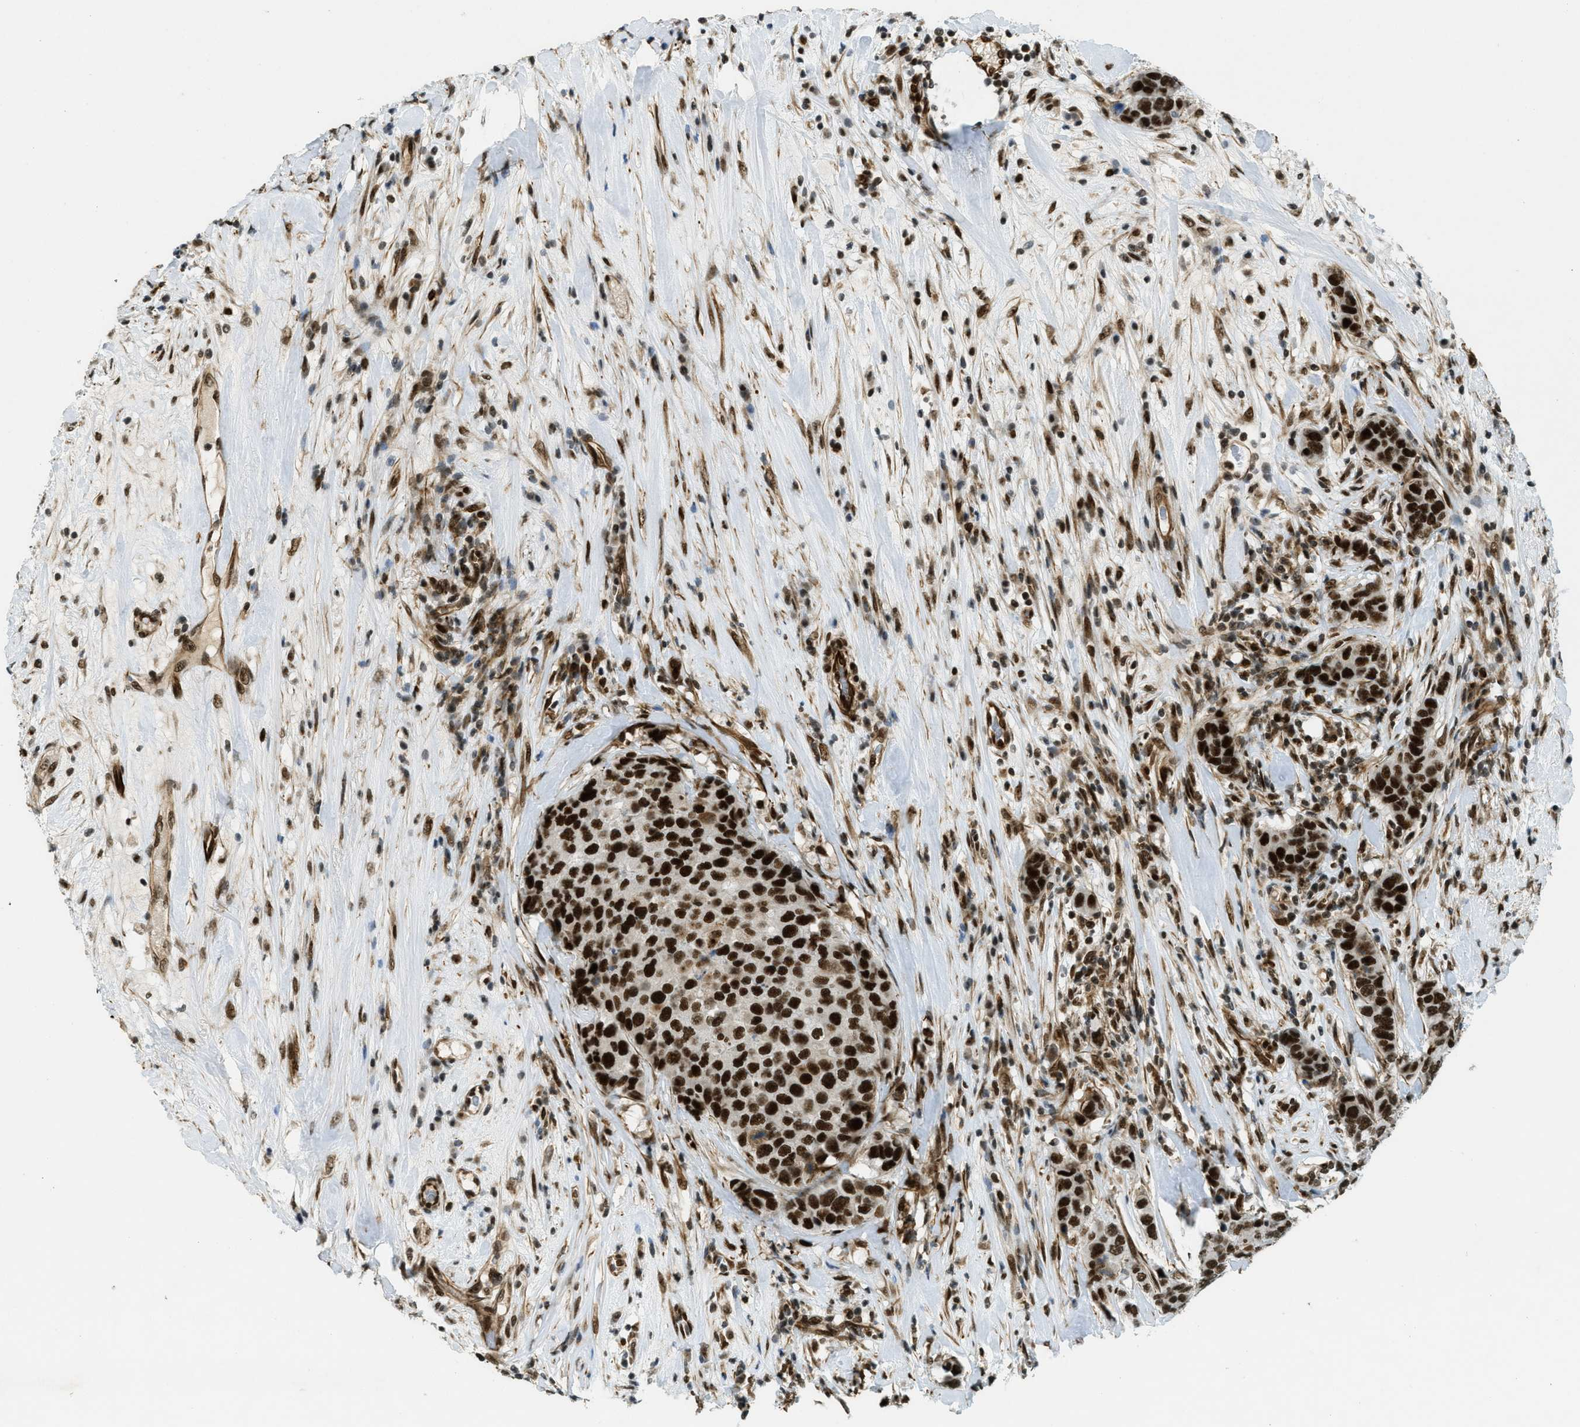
{"staining": {"intensity": "strong", "quantity": ">75%", "location": "nuclear"}, "tissue": "breast cancer", "cell_type": "Tumor cells", "image_type": "cancer", "snomed": [{"axis": "morphology", "description": "Lobular carcinoma"}, {"axis": "topography", "description": "Breast"}], "caption": "Brown immunohistochemical staining in breast cancer demonstrates strong nuclear expression in about >75% of tumor cells.", "gene": "ZFR", "patient": {"sex": "female", "age": 59}}